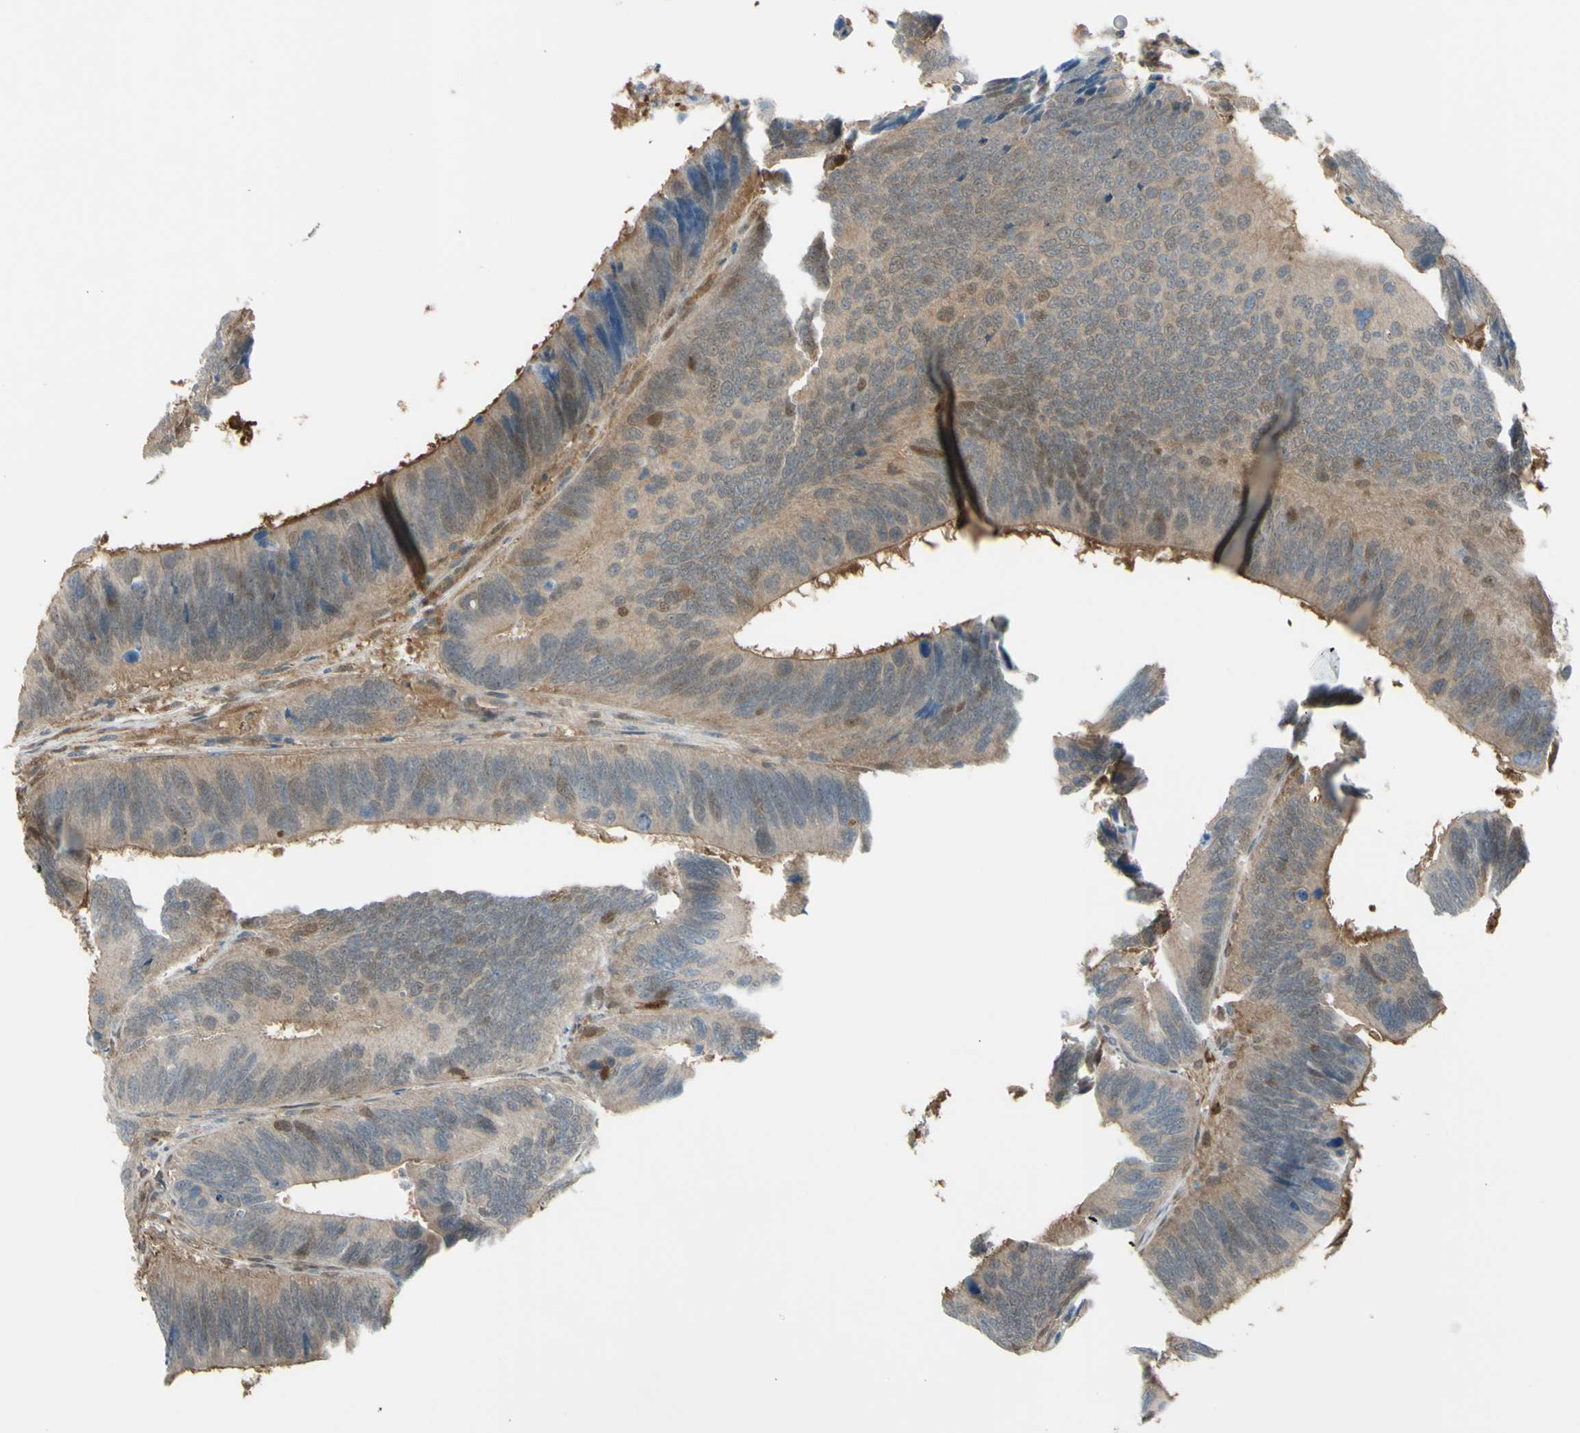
{"staining": {"intensity": "moderate", "quantity": ">75%", "location": "cytoplasmic/membranous"}, "tissue": "colorectal cancer", "cell_type": "Tumor cells", "image_type": "cancer", "snomed": [{"axis": "morphology", "description": "Adenocarcinoma, NOS"}, {"axis": "topography", "description": "Colon"}], "caption": "Immunohistochemical staining of human colorectal cancer demonstrates moderate cytoplasmic/membranous protein staining in approximately >75% of tumor cells.", "gene": "YWHAQ", "patient": {"sex": "male", "age": 72}}